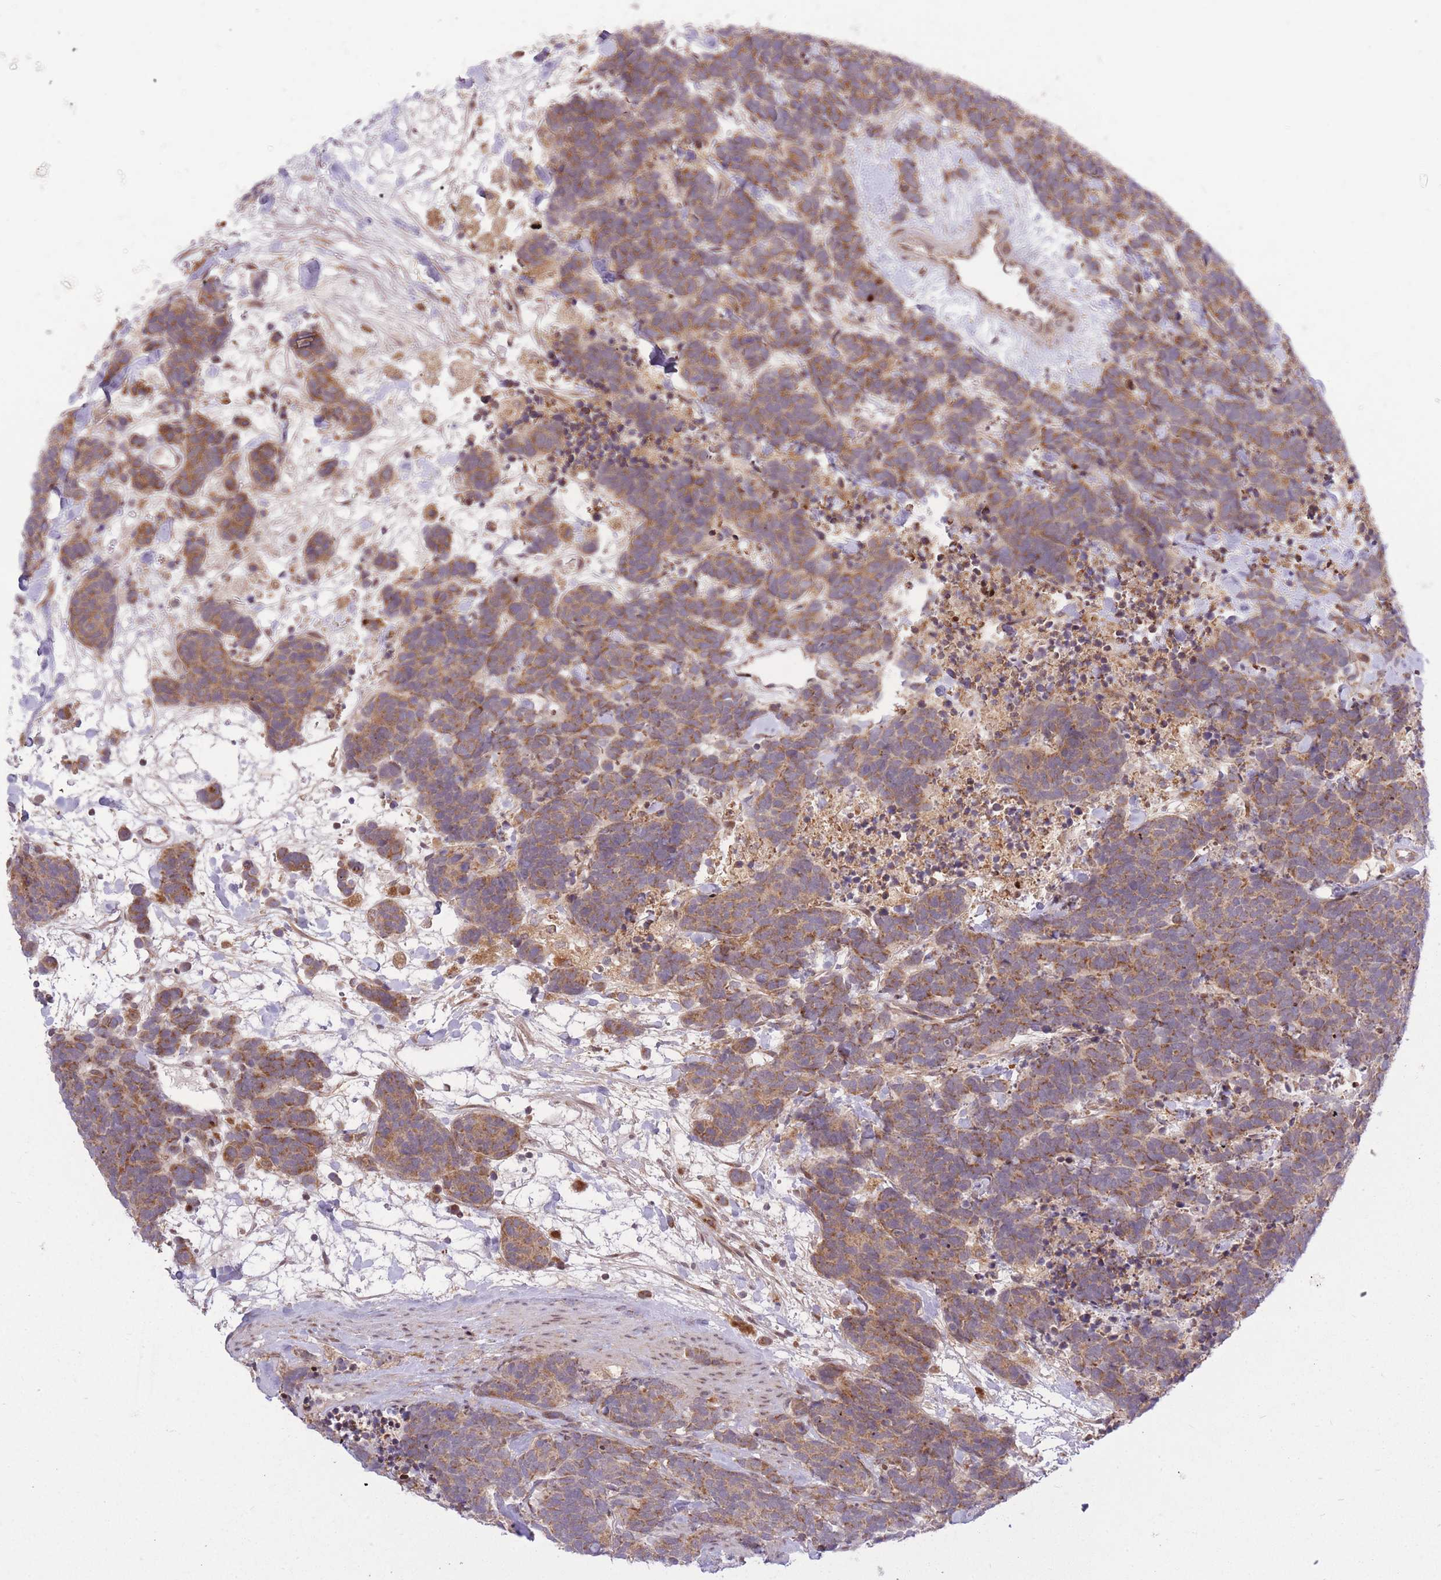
{"staining": {"intensity": "moderate", "quantity": ">75%", "location": "cytoplasmic/membranous"}, "tissue": "carcinoid", "cell_type": "Tumor cells", "image_type": "cancer", "snomed": [{"axis": "morphology", "description": "Carcinoma, NOS"}, {"axis": "morphology", "description": "Carcinoid, malignant, NOS"}, {"axis": "topography", "description": "Prostate"}], "caption": "DAB immunohistochemical staining of carcinoid reveals moderate cytoplasmic/membranous protein positivity in approximately >75% of tumor cells.", "gene": "ZNF391", "patient": {"sex": "male", "age": 57}}